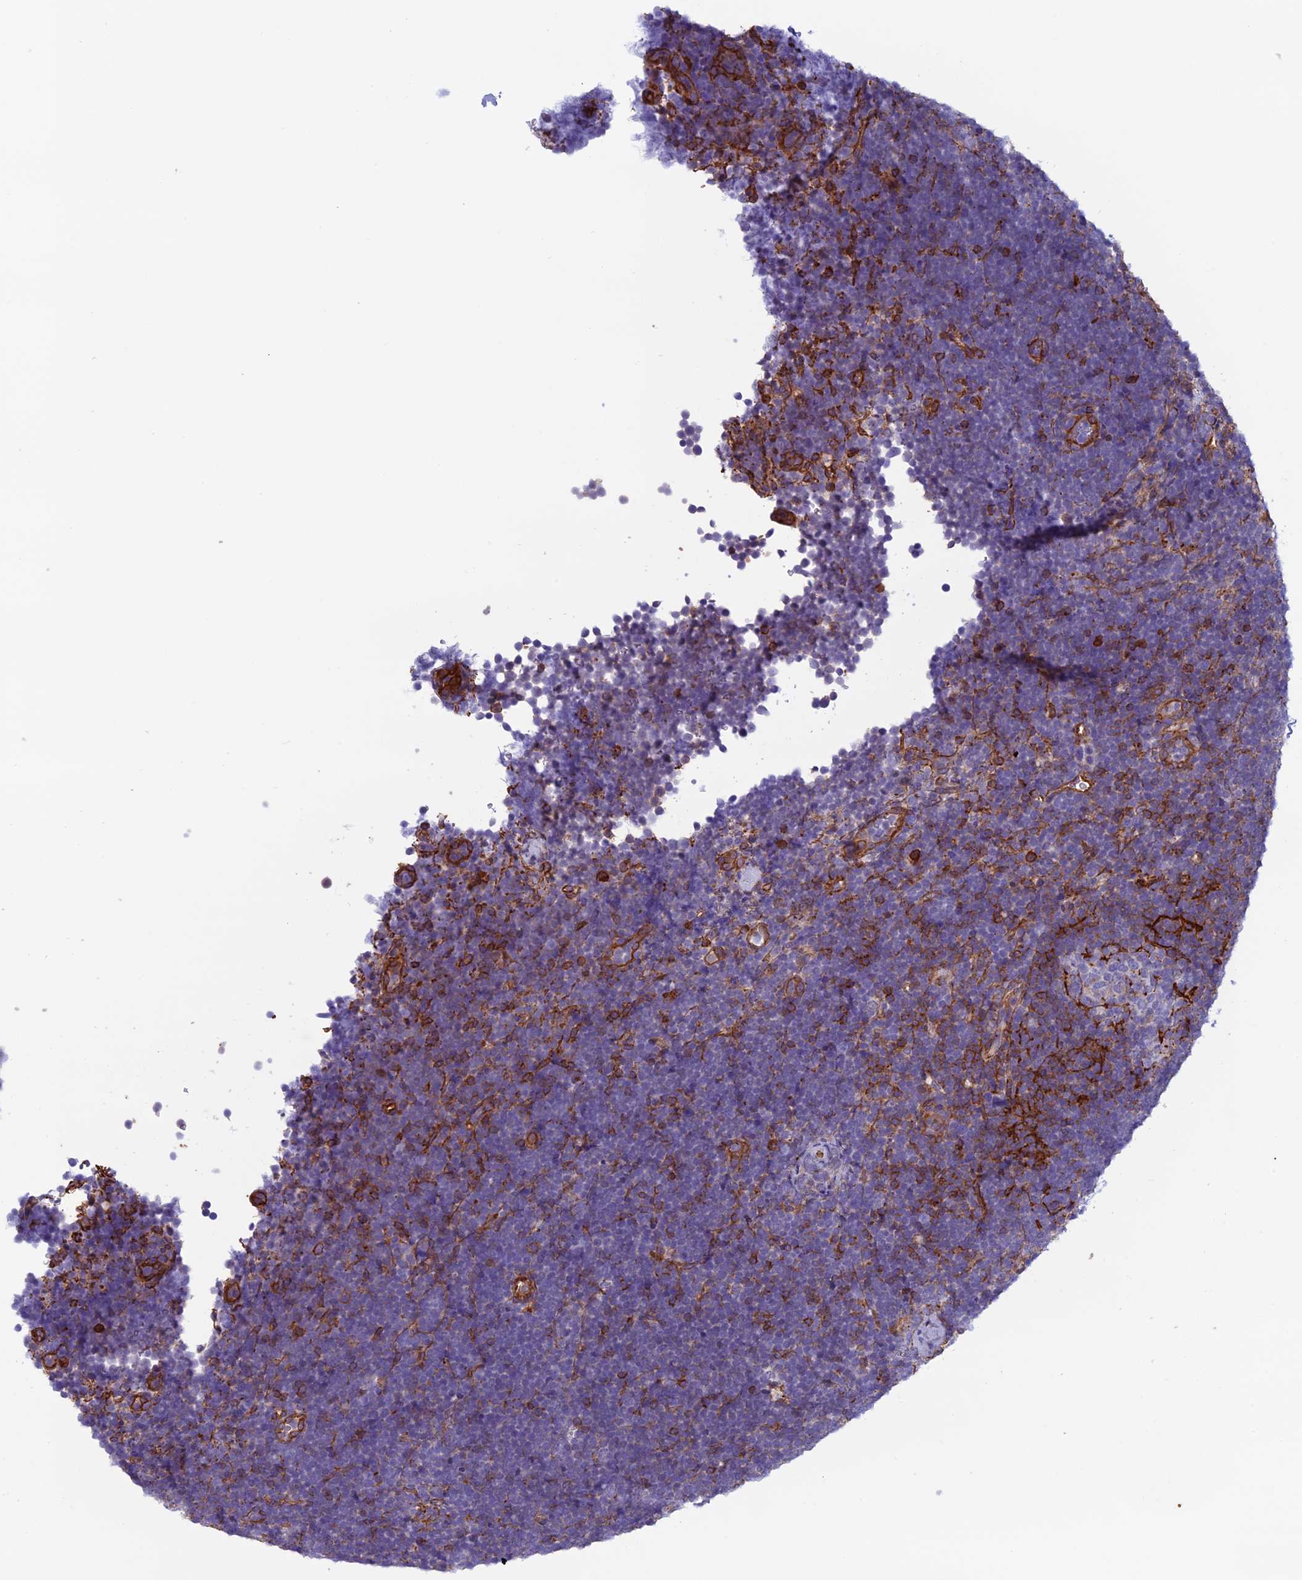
{"staining": {"intensity": "negative", "quantity": "none", "location": "none"}, "tissue": "lymphoma", "cell_type": "Tumor cells", "image_type": "cancer", "snomed": [{"axis": "morphology", "description": "Malignant lymphoma, non-Hodgkin's type, High grade"}, {"axis": "topography", "description": "Lymph node"}], "caption": "A histopathology image of malignant lymphoma, non-Hodgkin's type (high-grade) stained for a protein shows no brown staining in tumor cells.", "gene": "ANGPTL2", "patient": {"sex": "male", "age": 13}}